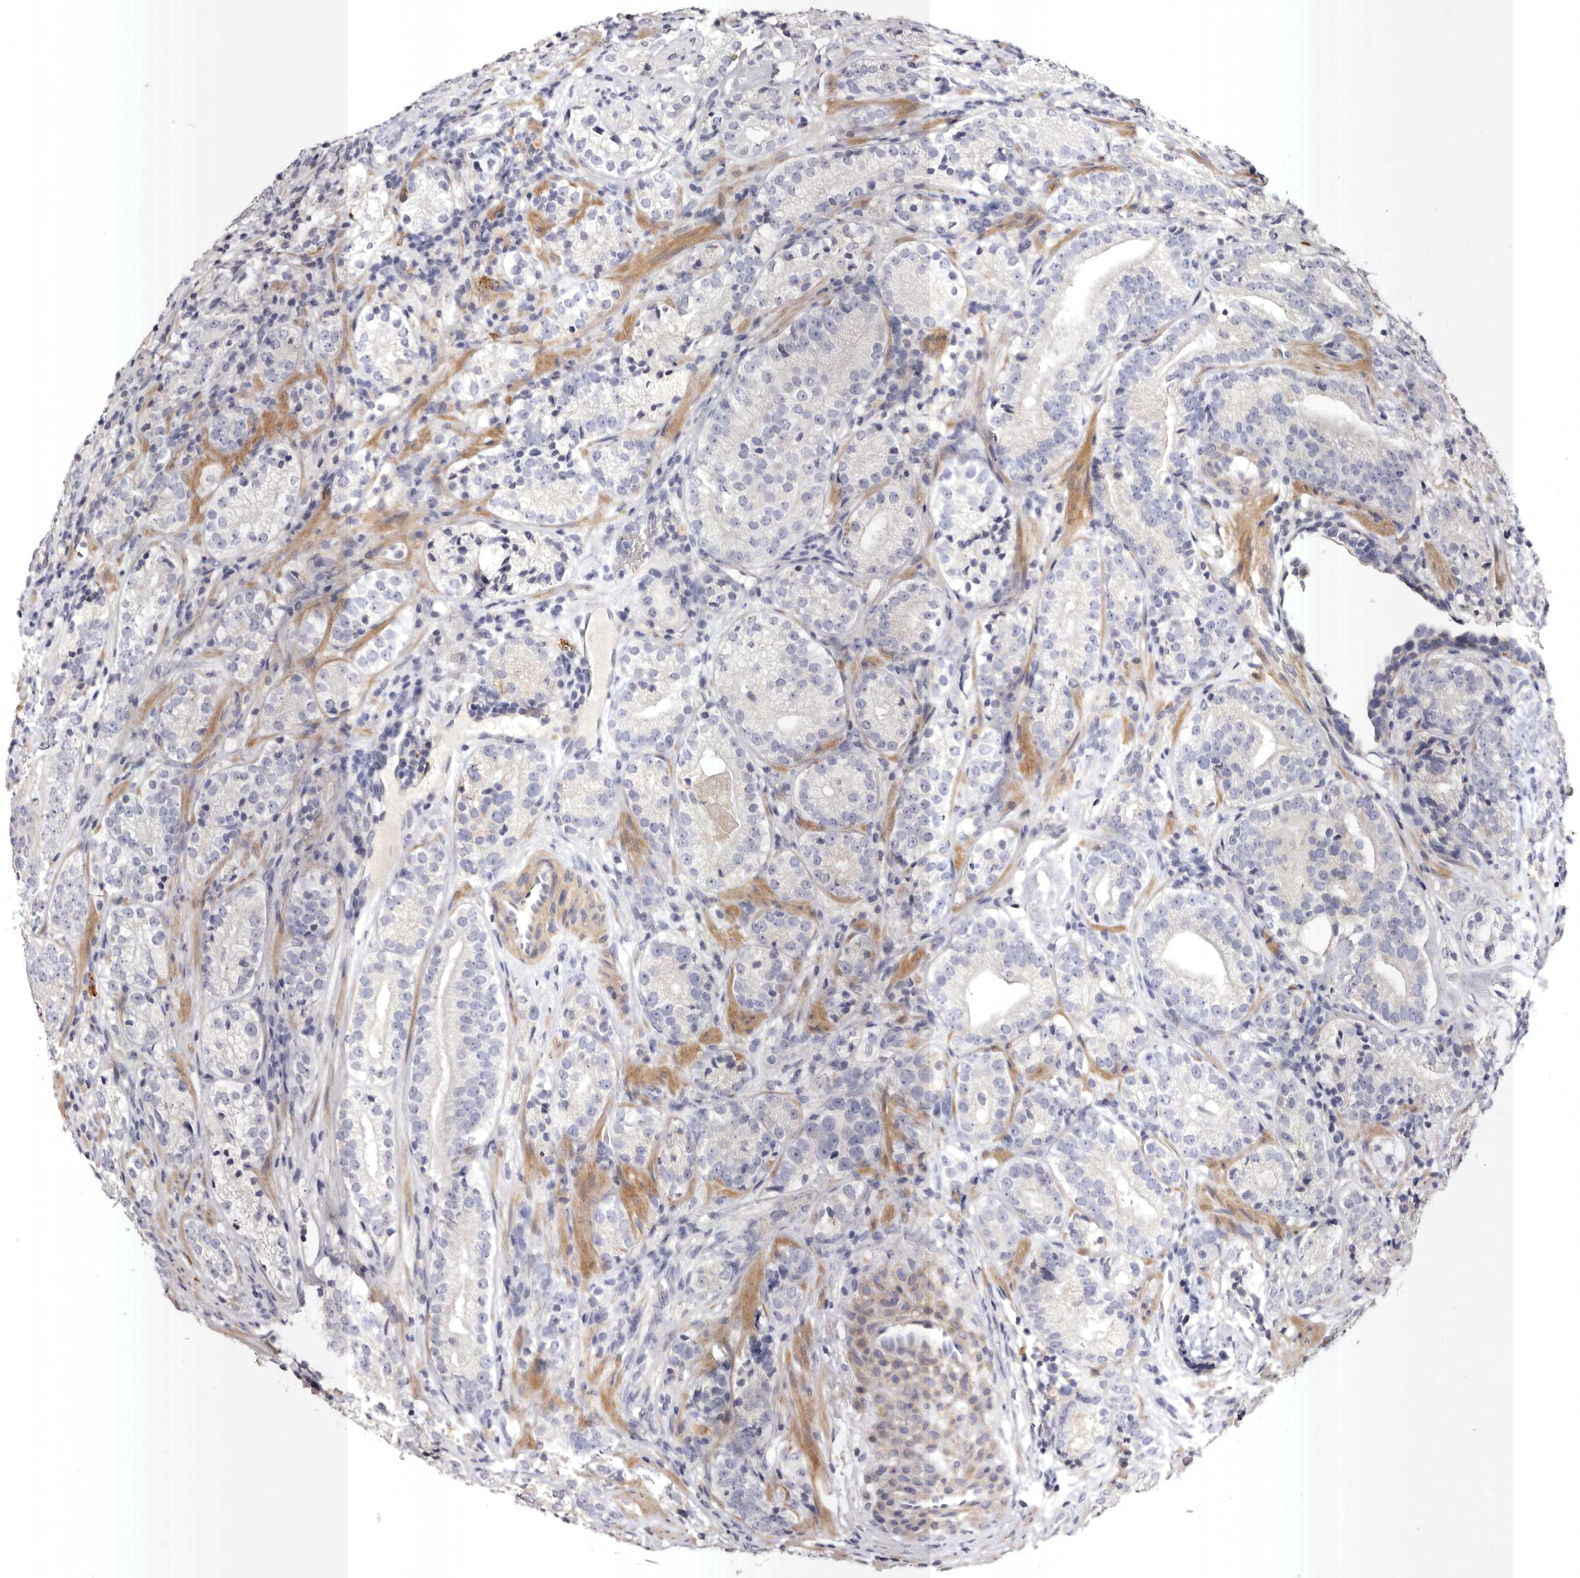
{"staining": {"intensity": "negative", "quantity": "none", "location": "none"}, "tissue": "prostate cancer", "cell_type": "Tumor cells", "image_type": "cancer", "snomed": [{"axis": "morphology", "description": "Adenocarcinoma, High grade"}, {"axis": "topography", "description": "Prostate"}], "caption": "Prostate cancer was stained to show a protein in brown. There is no significant staining in tumor cells. Nuclei are stained in blue.", "gene": "S1PR5", "patient": {"sex": "male", "age": 56}}